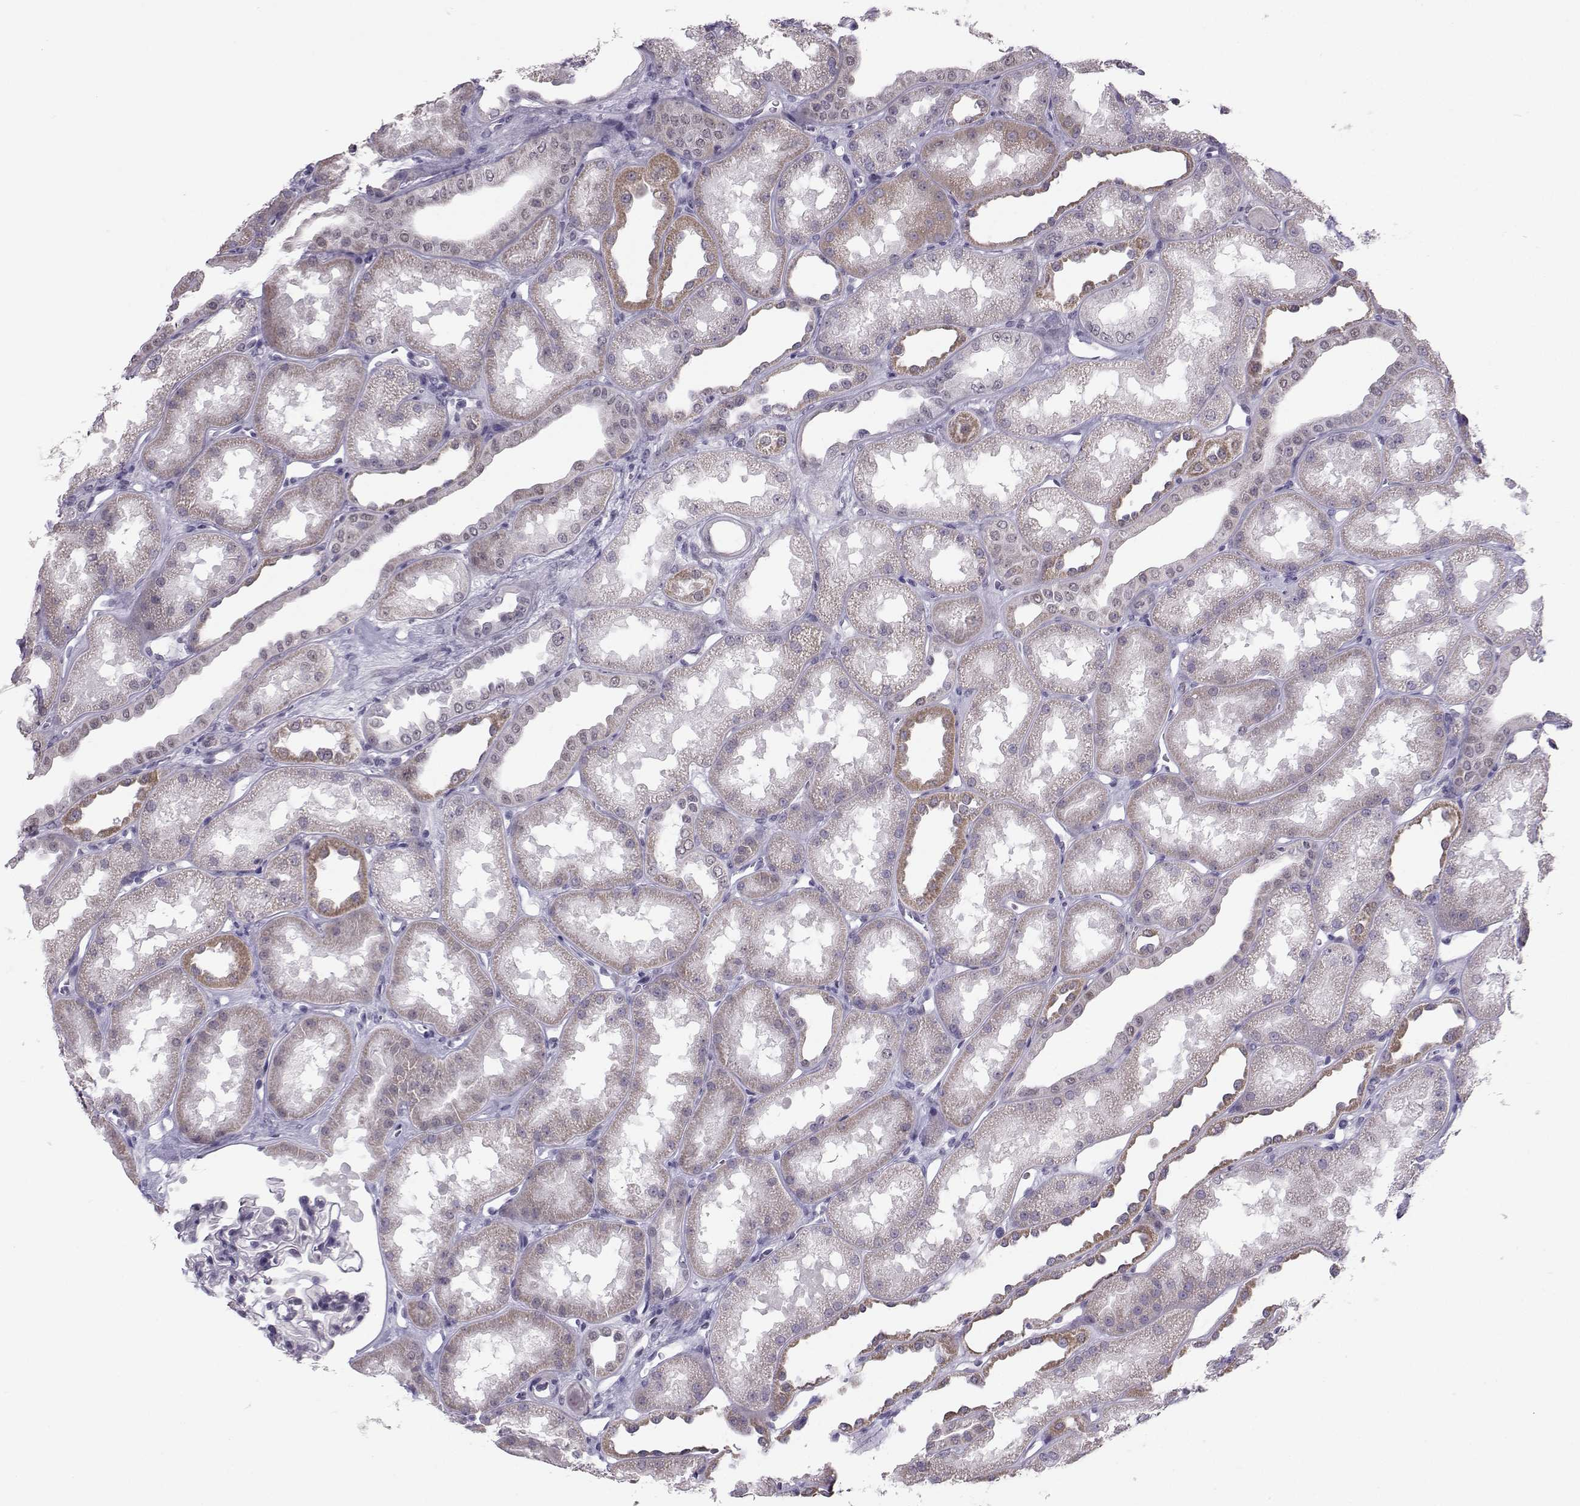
{"staining": {"intensity": "negative", "quantity": "none", "location": "none"}, "tissue": "kidney", "cell_type": "Cells in glomeruli", "image_type": "normal", "snomed": [{"axis": "morphology", "description": "Normal tissue, NOS"}, {"axis": "topography", "description": "Kidney"}], "caption": "IHC image of normal kidney: human kidney stained with DAB (3,3'-diaminobenzidine) reveals no significant protein expression in cells in glomeruli.", "gene": "DNAAF1", "patient": {"sex": "male", "age": 61}}